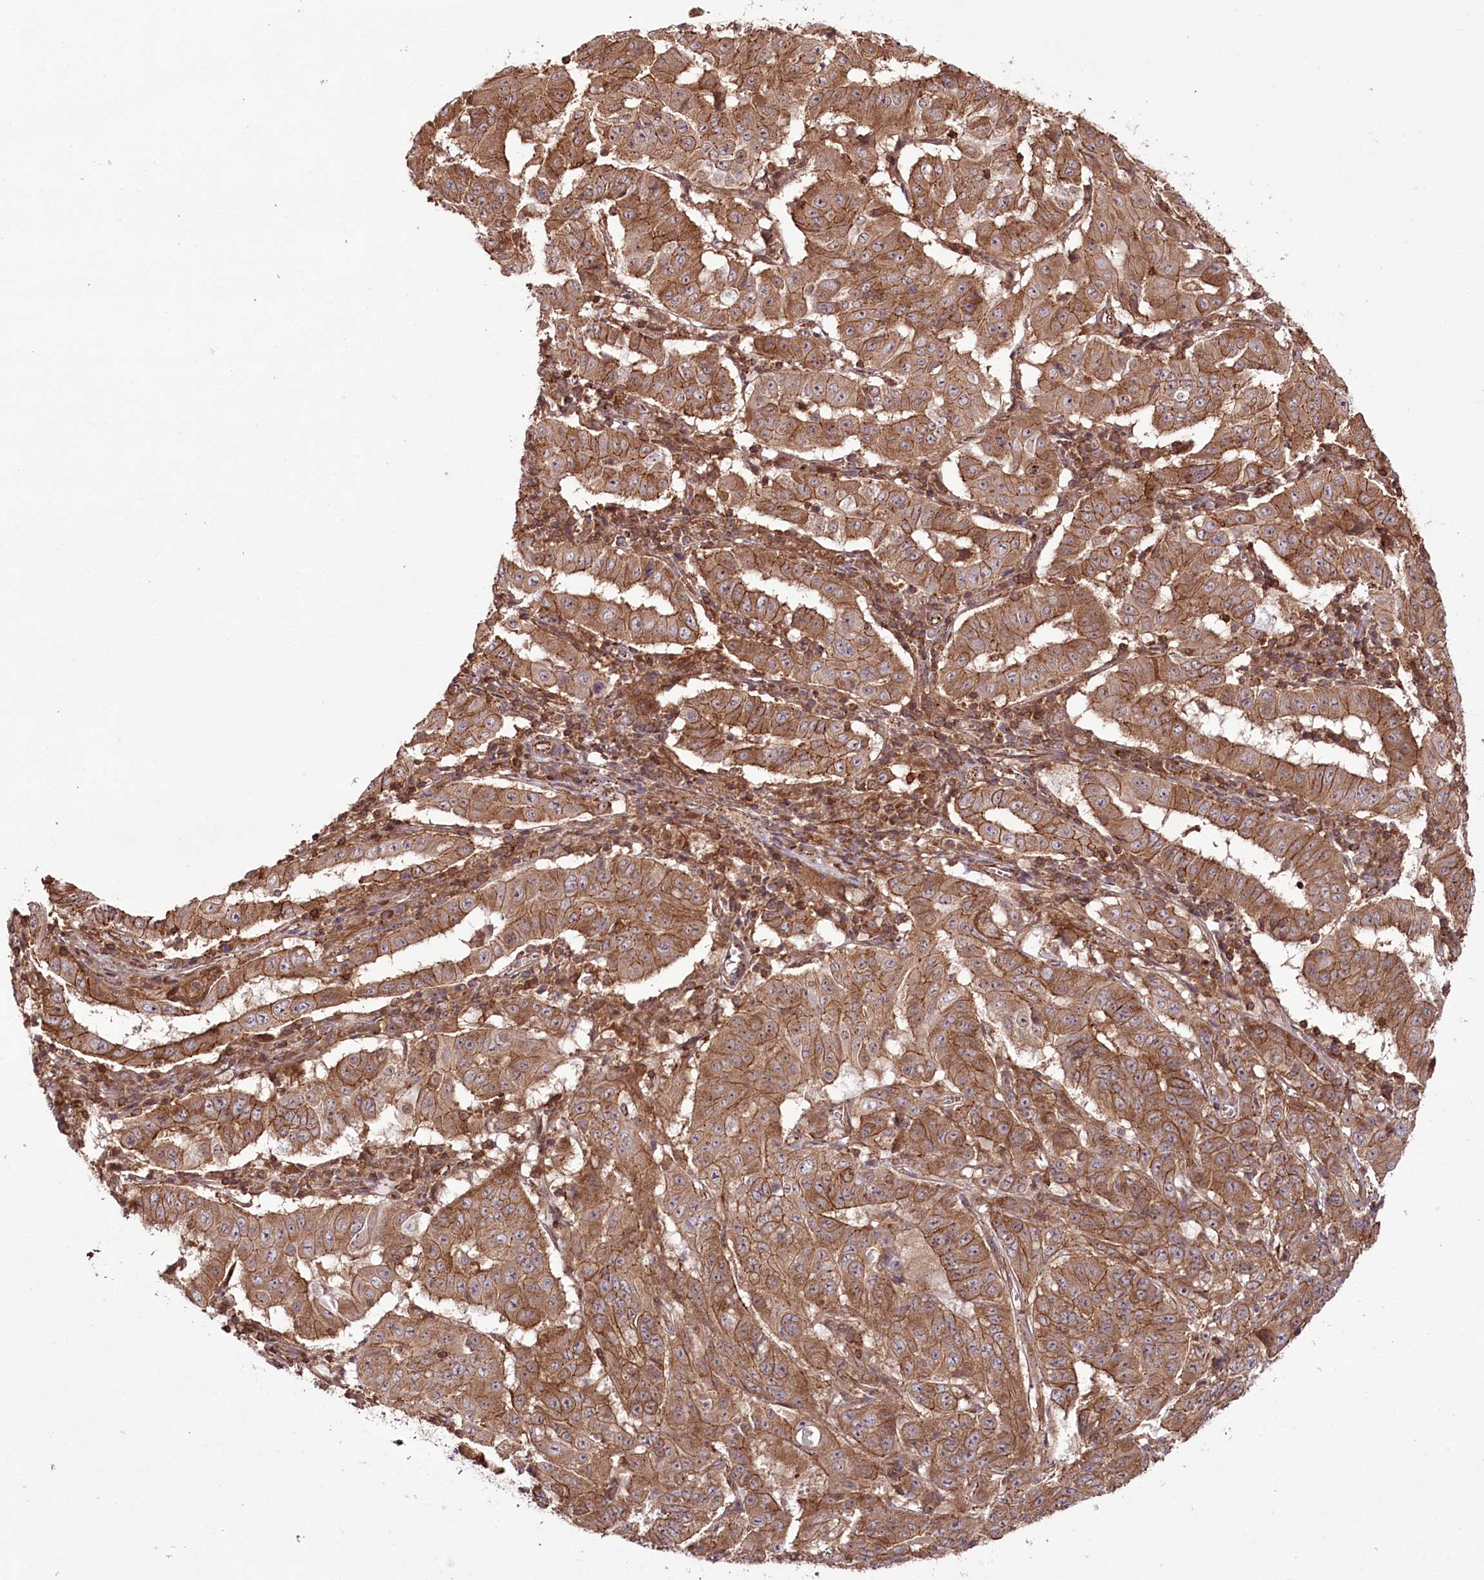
{"staining": {"intensity": "strong", "quantity": ">75%", "location": "cytoplasmic/membranous"}, "tissue": "pancreatic cancer", "cell_type": "Tumor cells", "image_type": "cancer", "snomed": [{"axis": "morphology", "description": "Adenocarcinoma, NOS"}, {"axis": "topography", "description": "Pancreas"}], "caption": "The image shows immunohistochemical staining of pancreatic adenocarcinoma. There is strong cytoplasmic/membranous staining is appreciated in about >75% of tumor cells. (DAB (3,3'-diaminobenzidine) IHC with brightfield microscopy, high magnification).", "gene": "DHX29", "patient": {"sex": "male", "age": 63}}